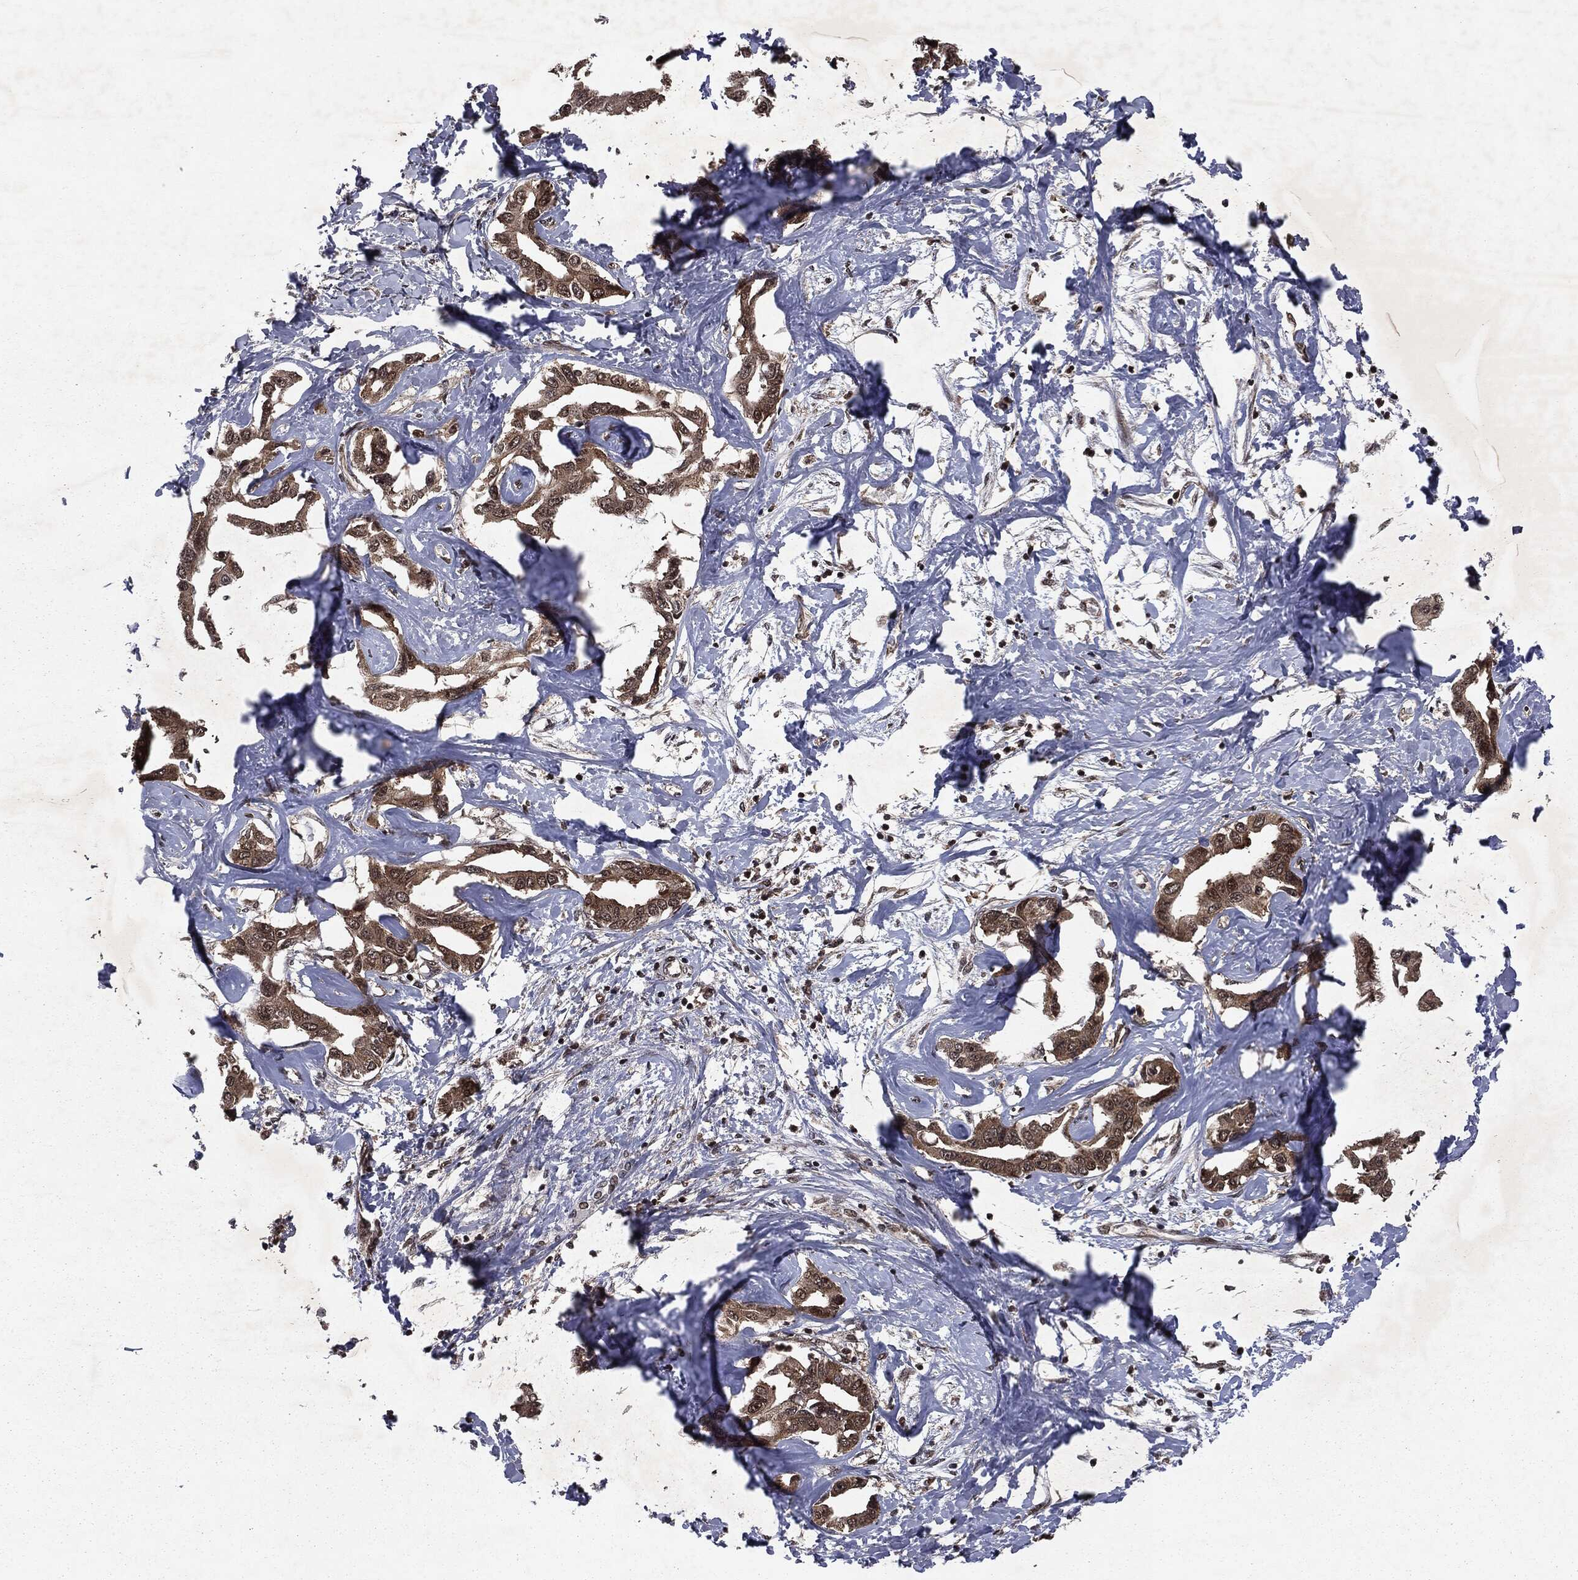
{"staining": {"intensity": "moderate", "quantity": ">75%", "location": "cytoplasmic/membranous"}, "tissue": "liver cancer", "cell_type": "Tumor cells", "image_type": "cancer", "snomed": [{"axis": "morphology", "description": "Cholangiocarcinoma"}, {"axis": "topography", "description": "Liver"}], "caption": "Liver cancer tissue exhibits moderate cytoplasmic/membranous positivity in about >75% of tumor cells, visualized by immunohistochemistry.", "gene": "STAU2", "patient": {"sex": "male", "age": 59}}